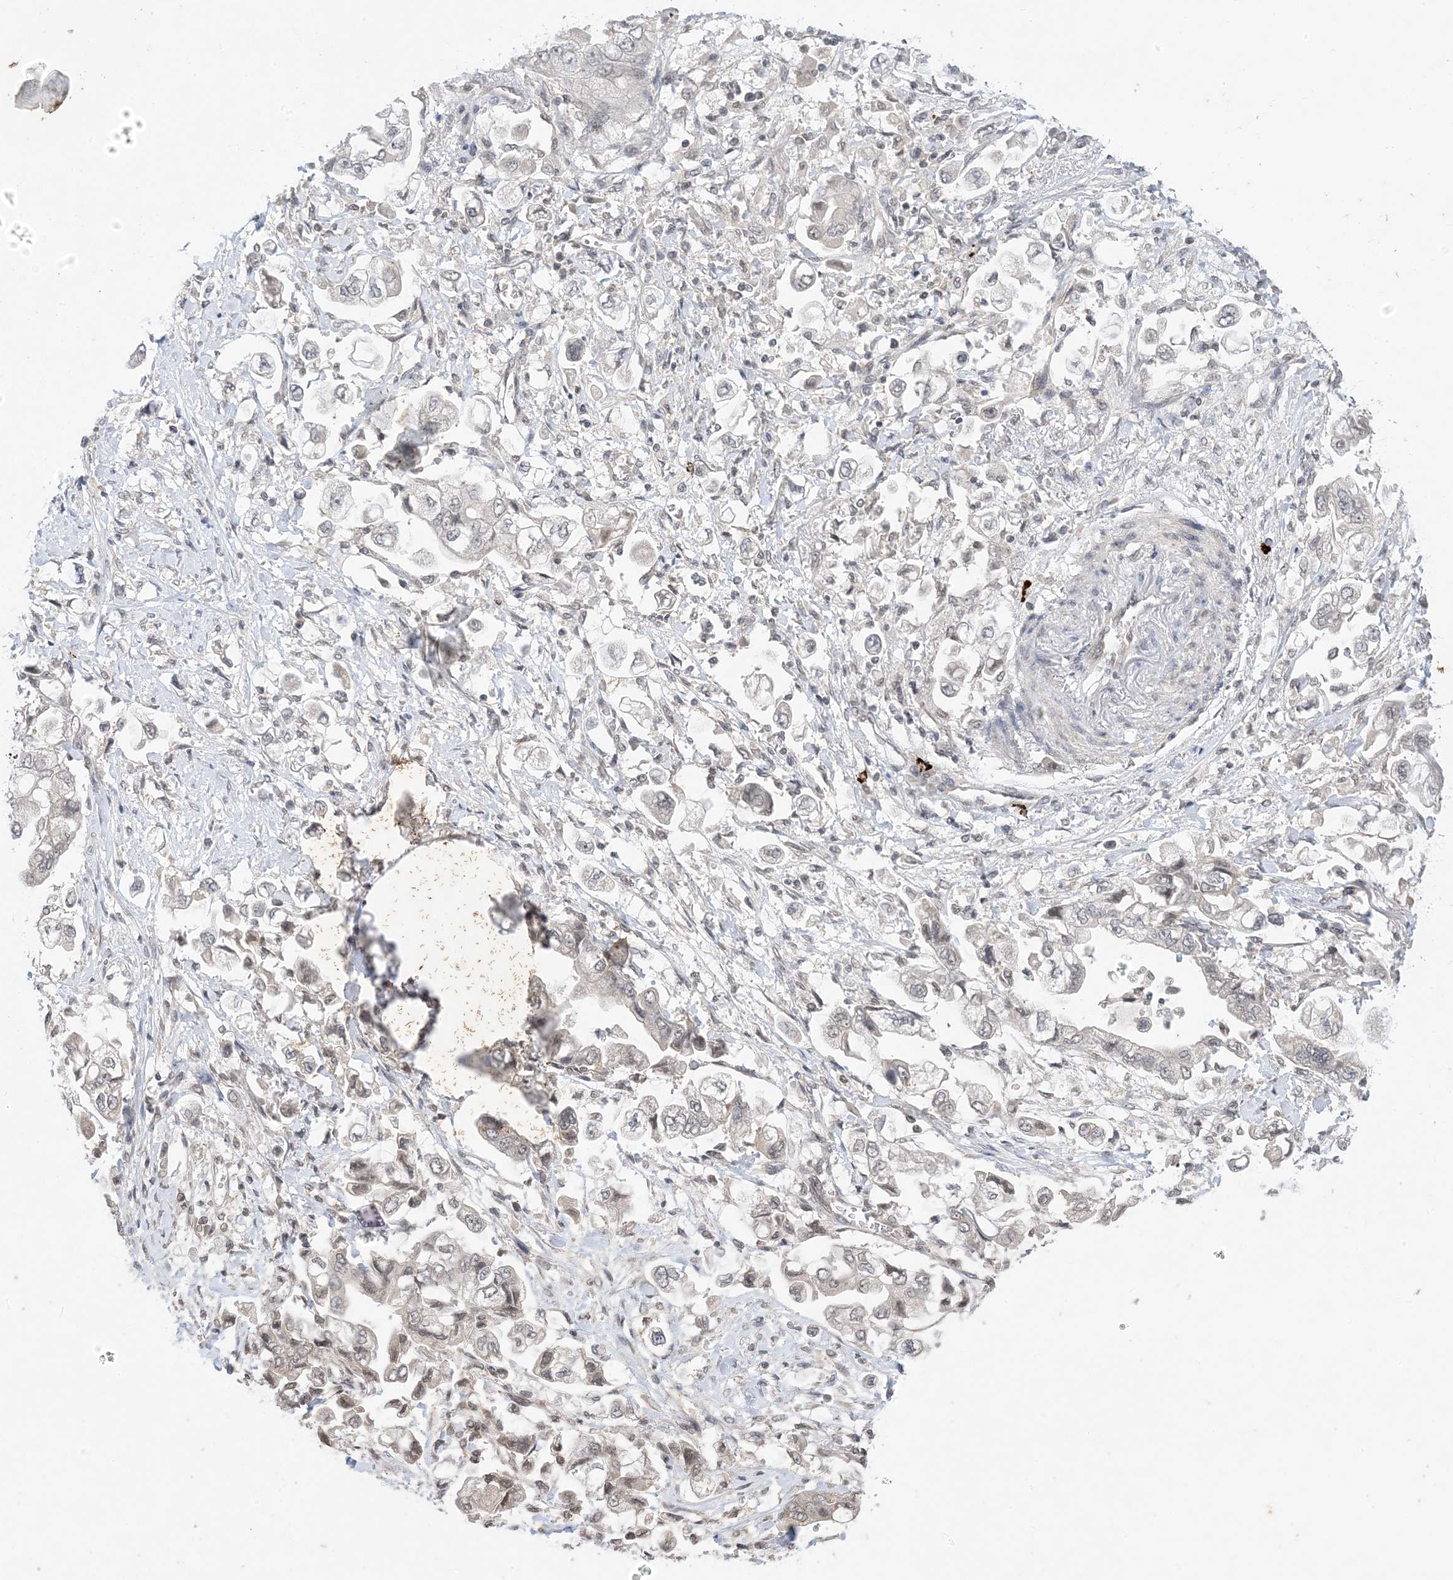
{"staining": {"intensity": "weak", "quantity": "<25%", "location": "nuclear"}, "tissue": "stomach cancer", "cell_type": "Tumor cells", "image_type": "cancer", "snomed": [{"axis": "morphology", "description": "Adenocarcinoma, NOS"}, {"axis": "topography", "description": "Stomach"}], "caption": "IHC image of neoplastic tissue: stomach cancer stained with DAB (3,3'-diaminobenzidine) displays no significant protein staining in tumor cells.", "gene": "RANBP9", "patient": {"sex": "male", "age": 62}}